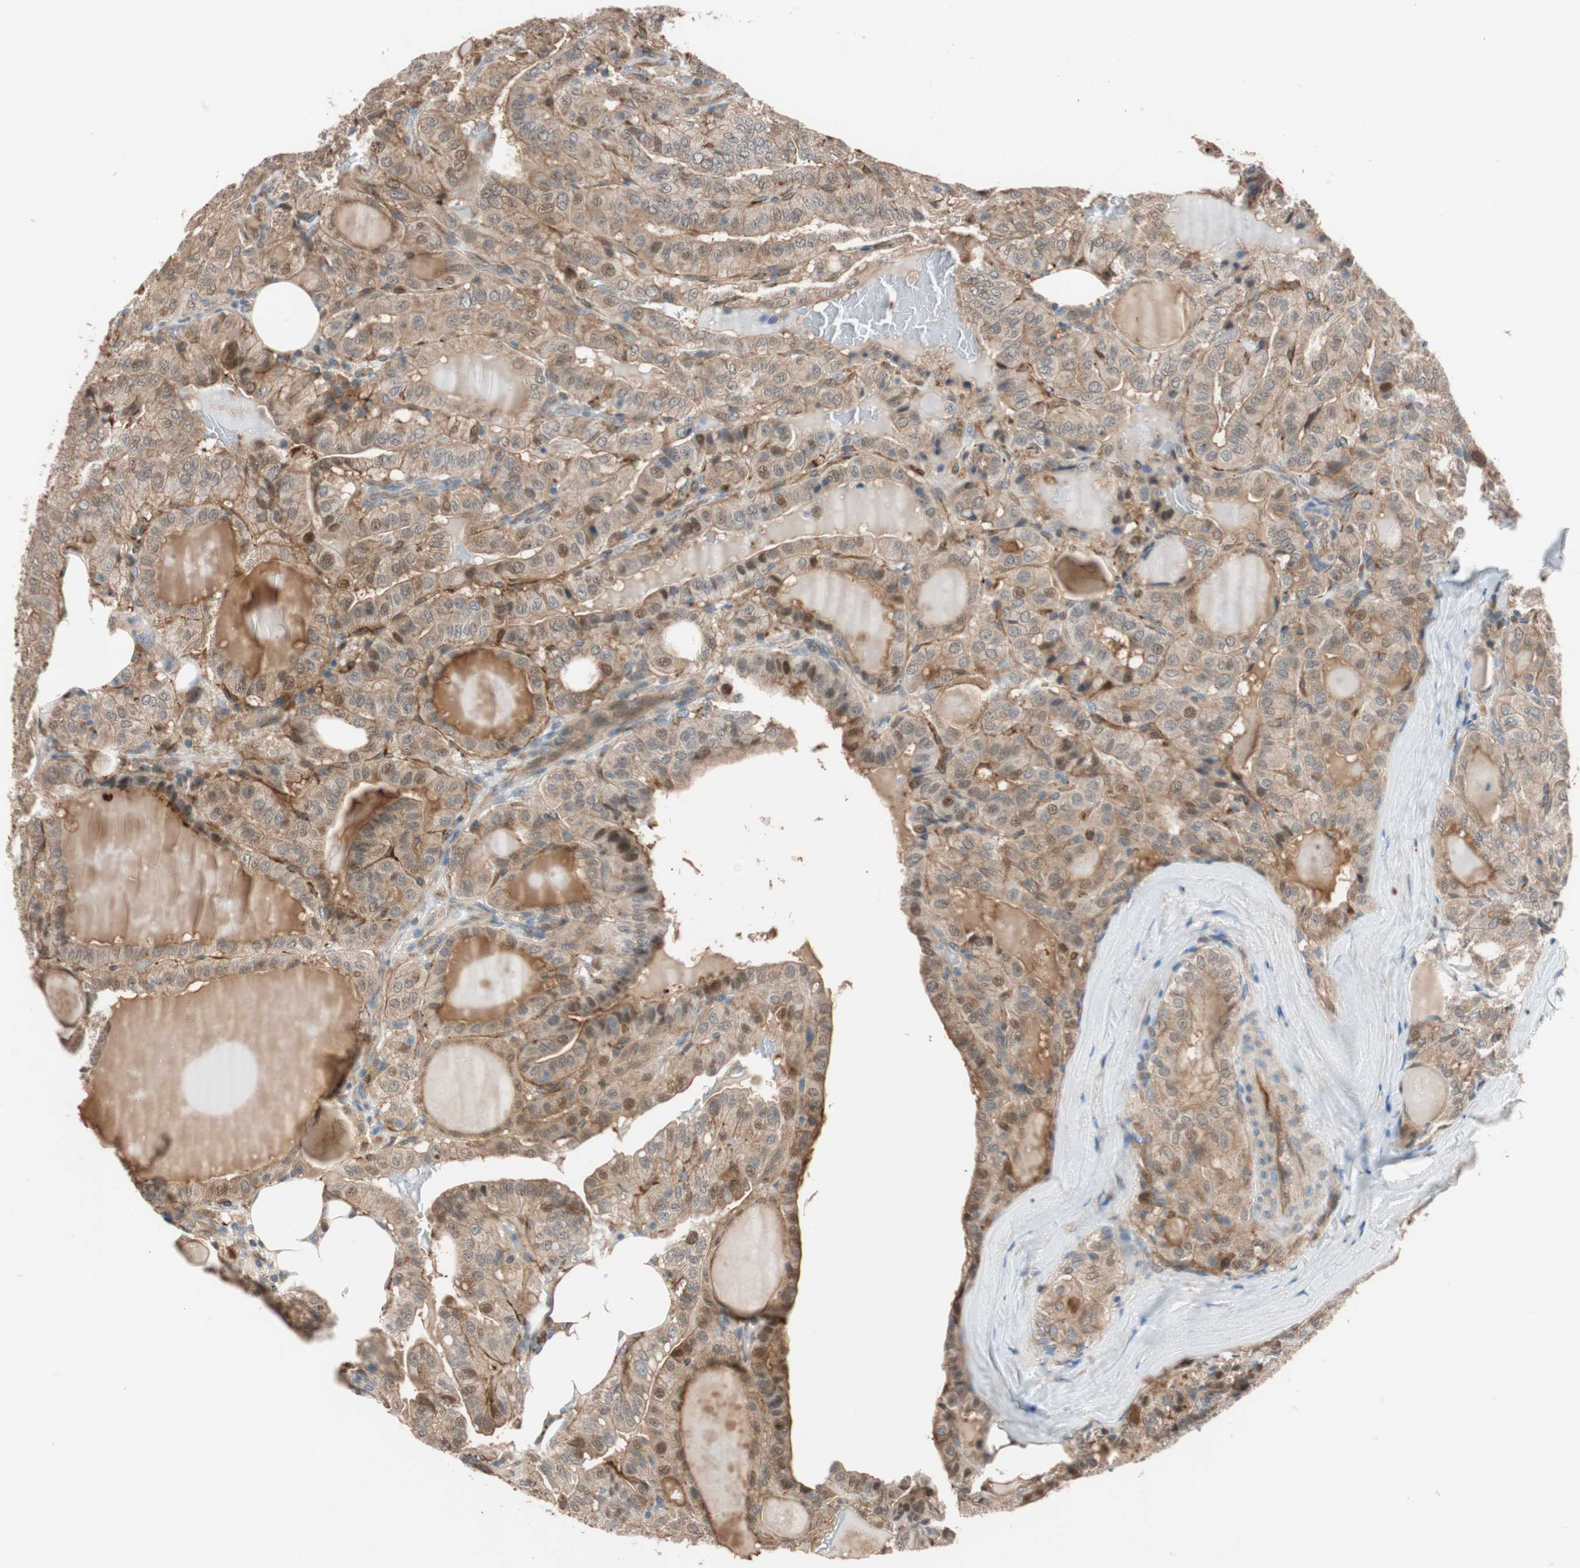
{"staining": {"intensity": "moderate", "quantity": ">75%", "location": "cytoplasmic/membranous"}, "tissue": "thyroid cancer", "cell_type": "Tumor cells", "image_type": "cancer", "snomed": [{"axis": "morphology", "description": "Papillary adenocarcinoma, NOS"}, {"axis": "topography", "description": "Thyroid gland"}], "caption": "Immunohistochemistry (IHC) (DAB) staining of human papillary adenocarcinoma (thyroid) reveals moderate cytoplasmic/membranous protein expression in about >75% of tumor cells.", "gene": "PIK3R3", "patient": {"sex": "male", "age": 77}}